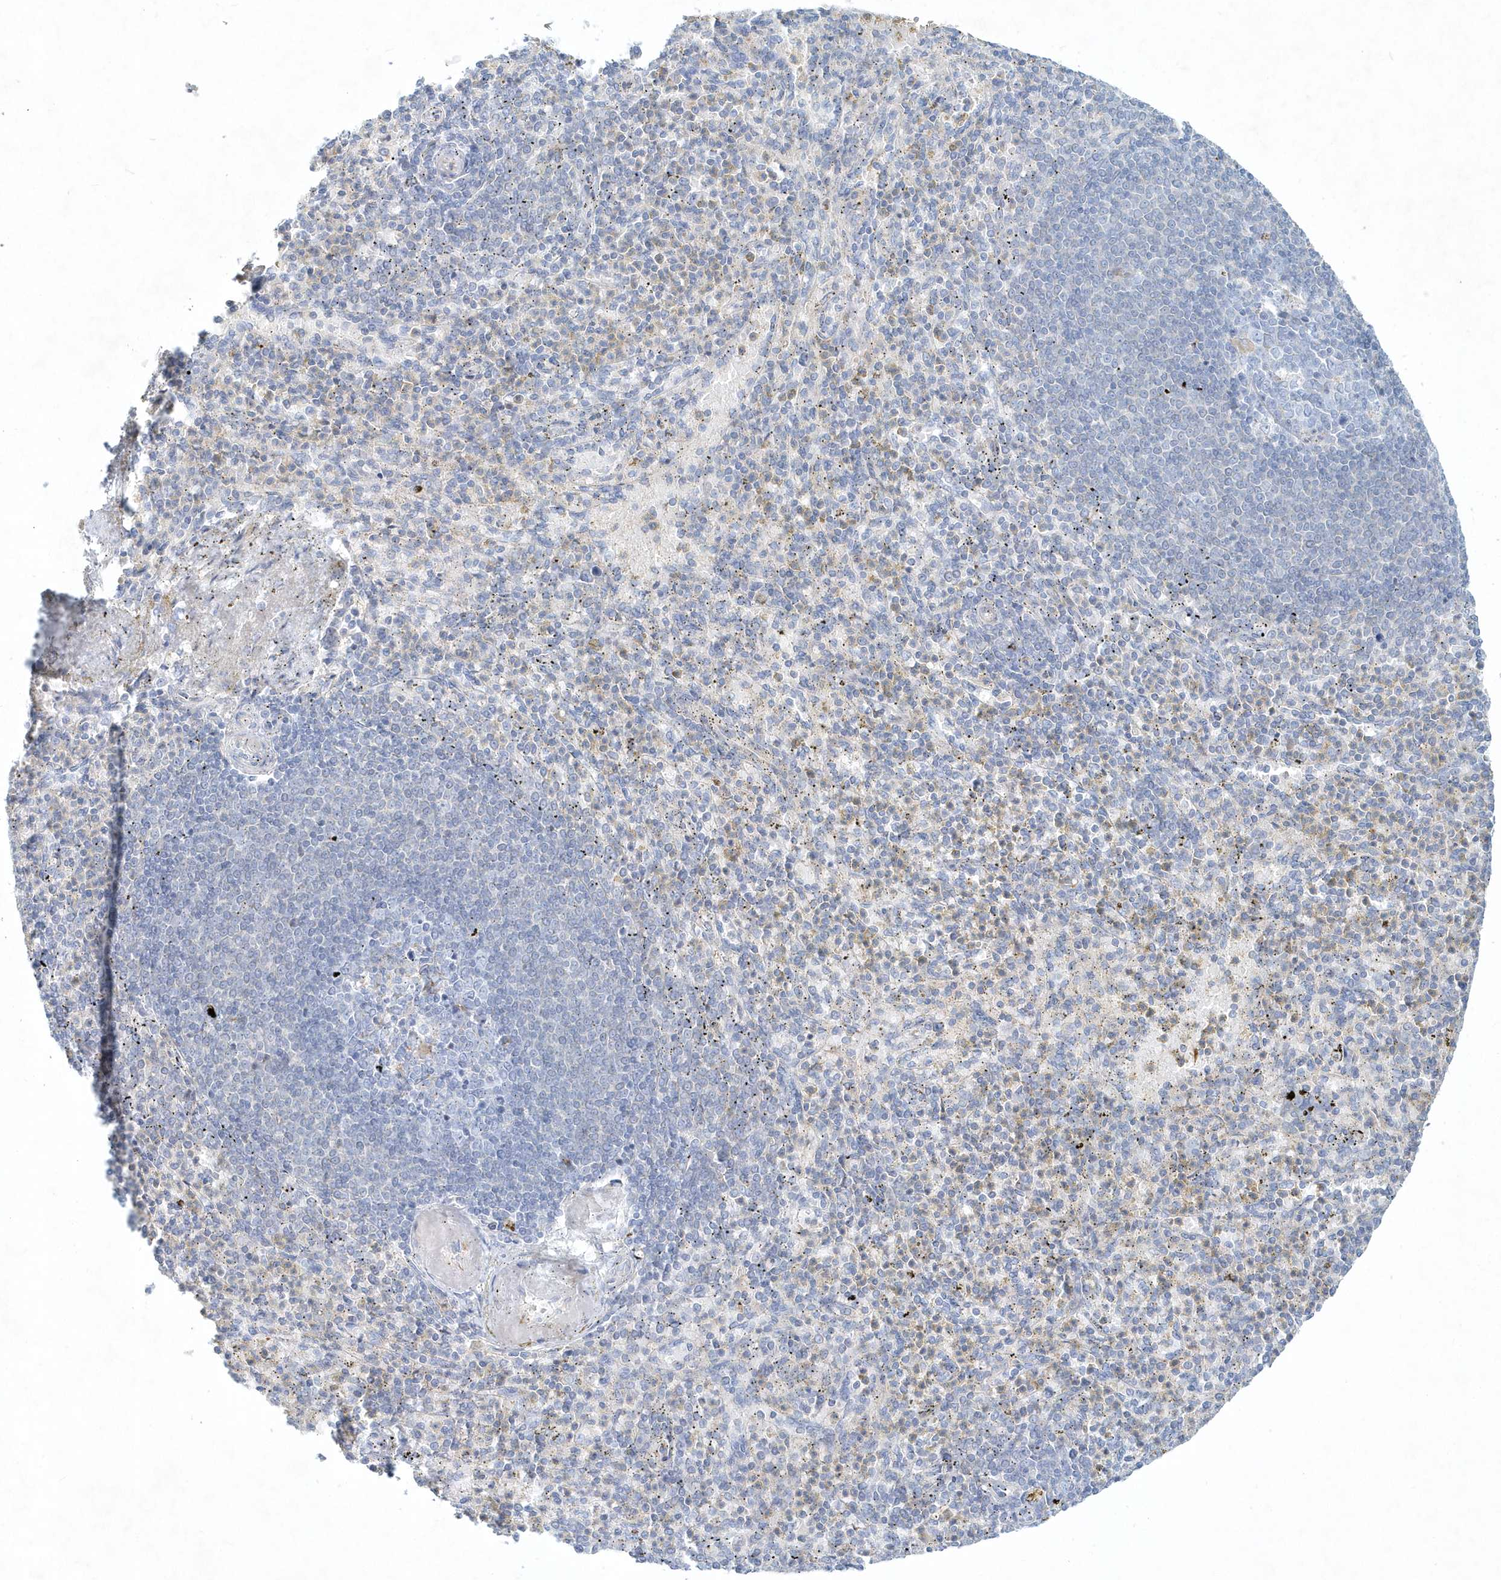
{"staining": {"intensity": "weak", "quantity": "<25%", "location": "cytoplasmic/membranous"}, "tissue": "spleen", "cell_type": "Cells in red pulp", "image_type": "normal", "snomed": [{"axis": "morphology", "description": "Normal tissue, NOS"}, {"axis": "topography", "description": "Spleen"}], "caption": "DAB immunohistochemical staining of benign spleen shows no significant staining in cells in red pulp.", "gene": "DNAH1", "patient": {"sex": "female", "age": 74}}